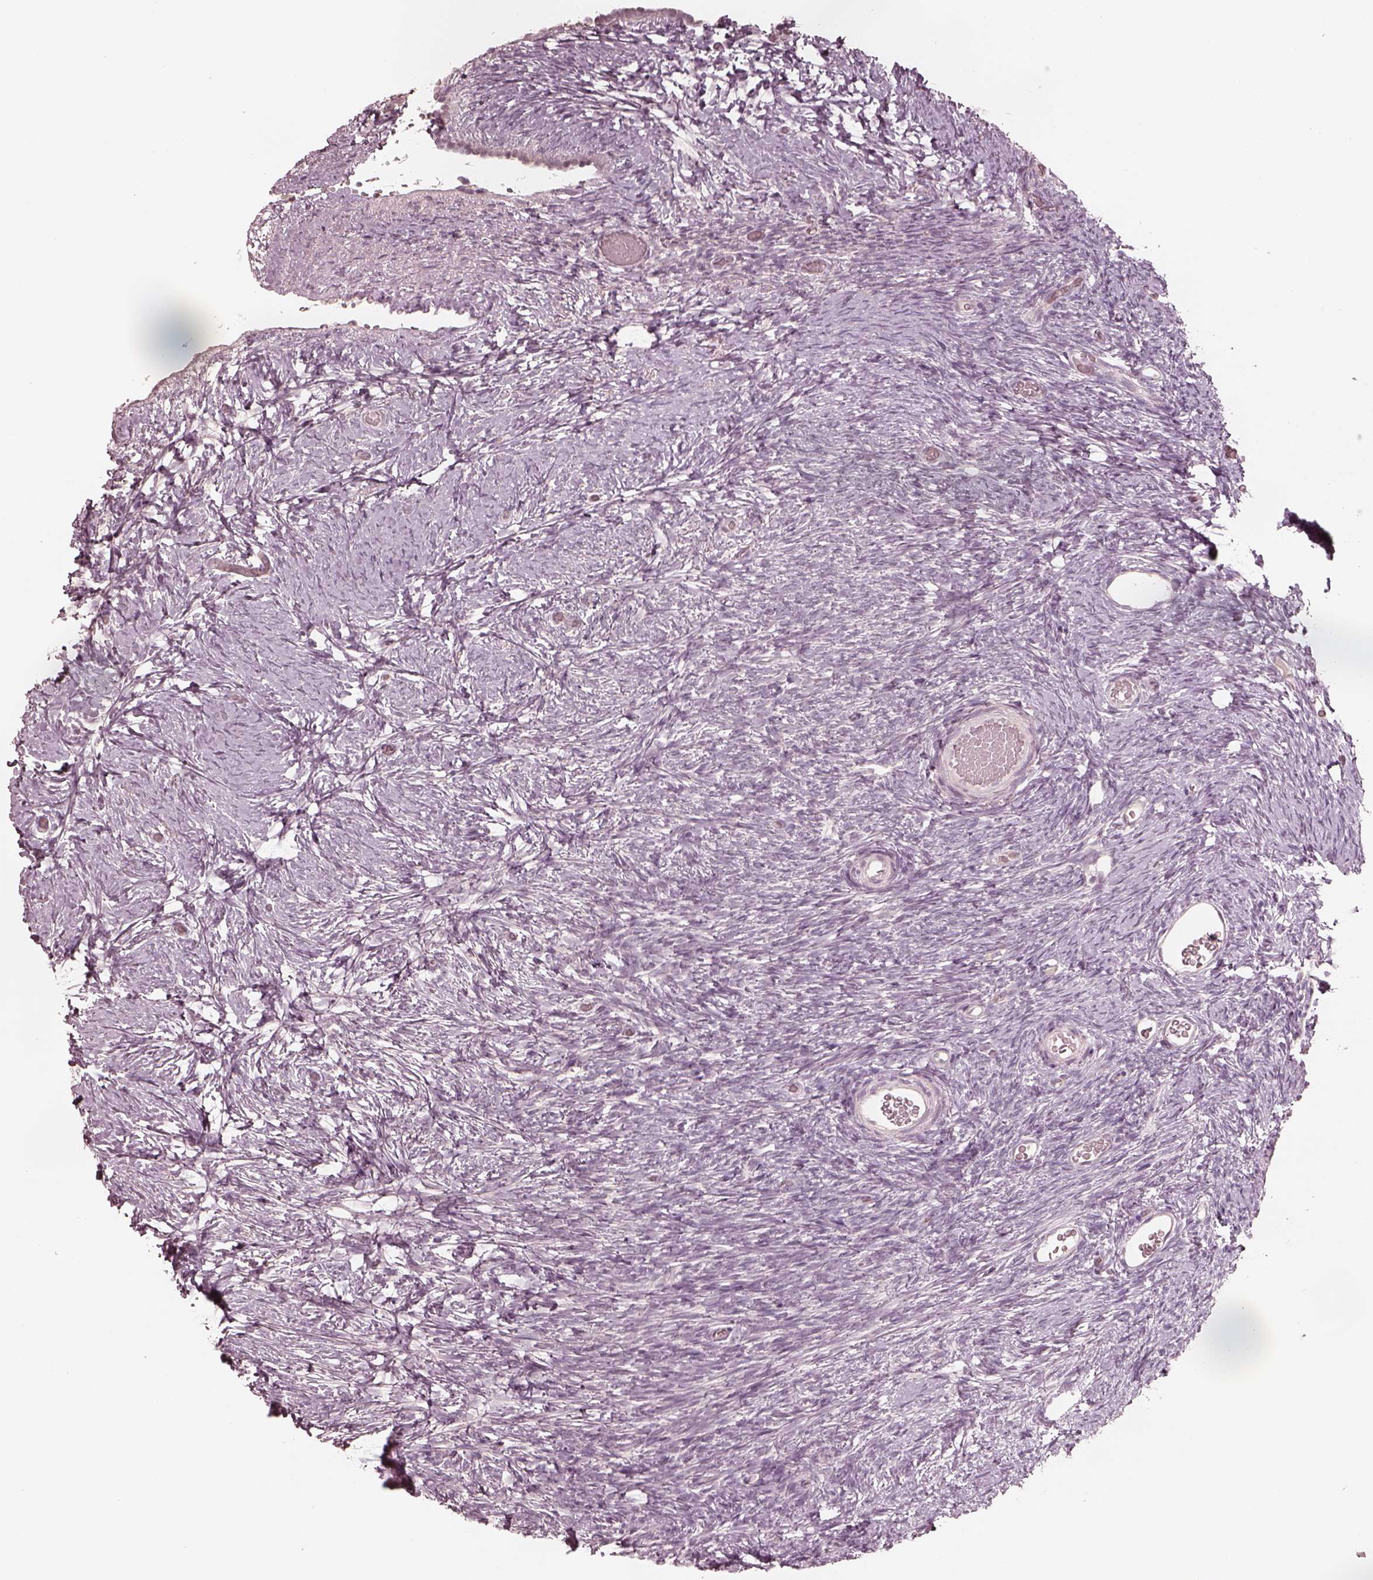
{"staining": {"intensity": "negative", "quantity": "none", "location": "none"}, "tissue": "ovary", "cell_type": "Follicle cells", "image_type": "normal", "snomed": [{"axis": "morphology", "description": "Normal tissue, NOS"}, {"axis": "topography", "description": "Ovary"}], "caption": "Immunohistochemistry photomicrograph of benign ovary stained for a protein (brown), which displays no staining in follicle cells.", "gene": "ACACB", "patient": {"sex": "female", "age": 39}}